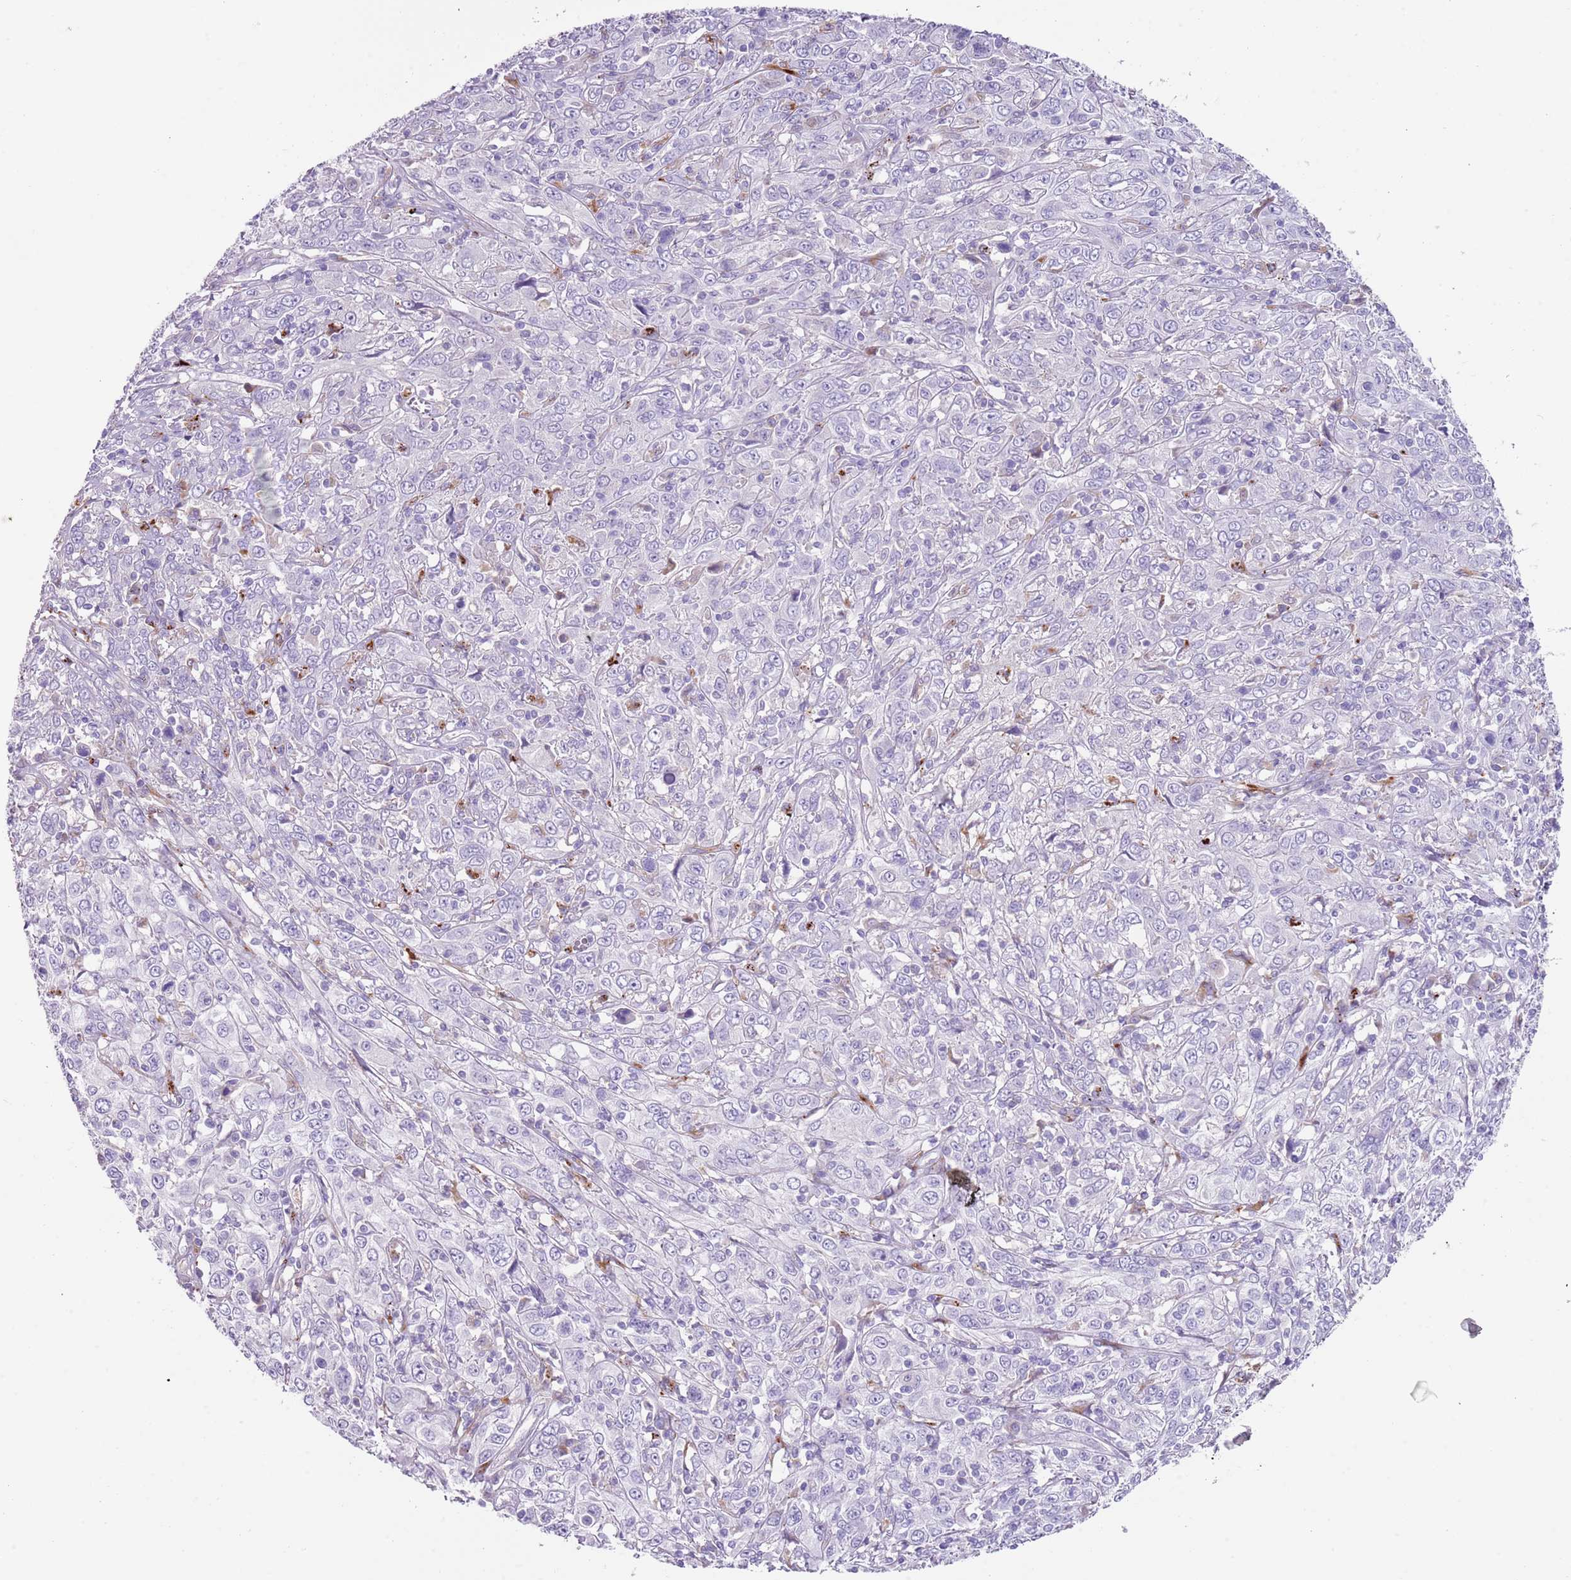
{"staining": {"intensity": "negative", "quantity": "none", "location": "none"}, "tissue": "cervical cancer", "cell_type": "Tumor cells", "image_type": "cancer", "snomed": [{"axis": "morphology", "description": "Squamous cell carcinoma, NOS"}, {"axis": "topography", "description": "Cervix"}], "caption": "The photomicrograph shows no significant positivity in tumor cells of cervical cancer. The staining is performed using DAB brown chromogen with nuclei counter-stained in using hematoxylin.", "gene": "LRRN3", "patient": {"sex": "female", "age": 46}}